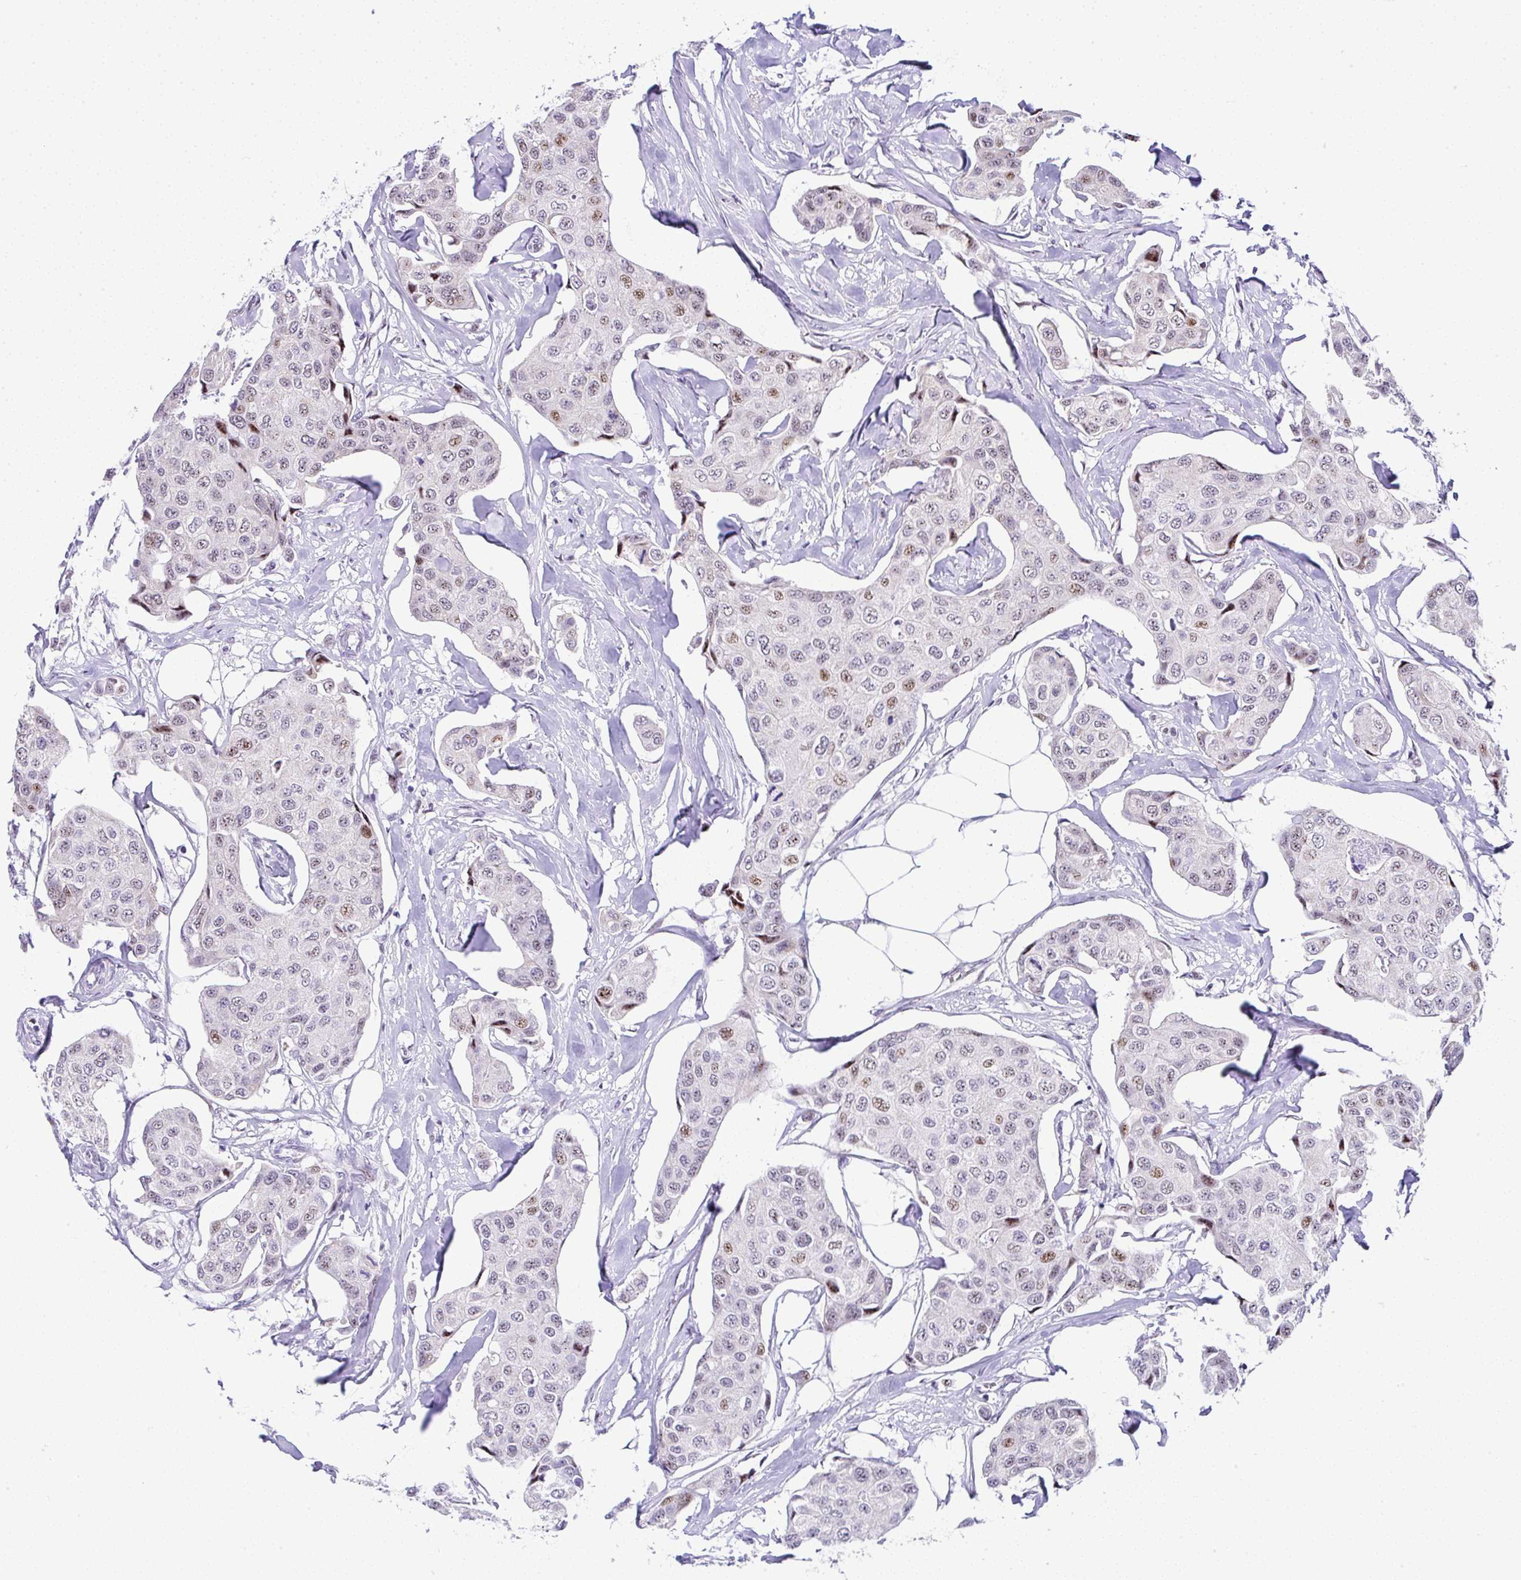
{"staining": {"intensity": "moderate", "quantity": "25%-75%", "location": "nuclear"}, "tissue": "breast cancer", "cell_type": "Tumor cells", "image_type": "cancer", "snomed": [{"axis": "morphology", "description": "Duct carcinoma"}, {"axis": "topography", "description": "Breast"}, {"axis": "topography", "description": "Lymph node"}], "caption": "An immunohistochemistry (IHC) image of tumor tissue is shown. Protein staining in brown labels moderate nuclear positivity in breast cancer within tumor cells.", "gene": "NR1D2", "patient": {"sex": "female", "age": 80}}